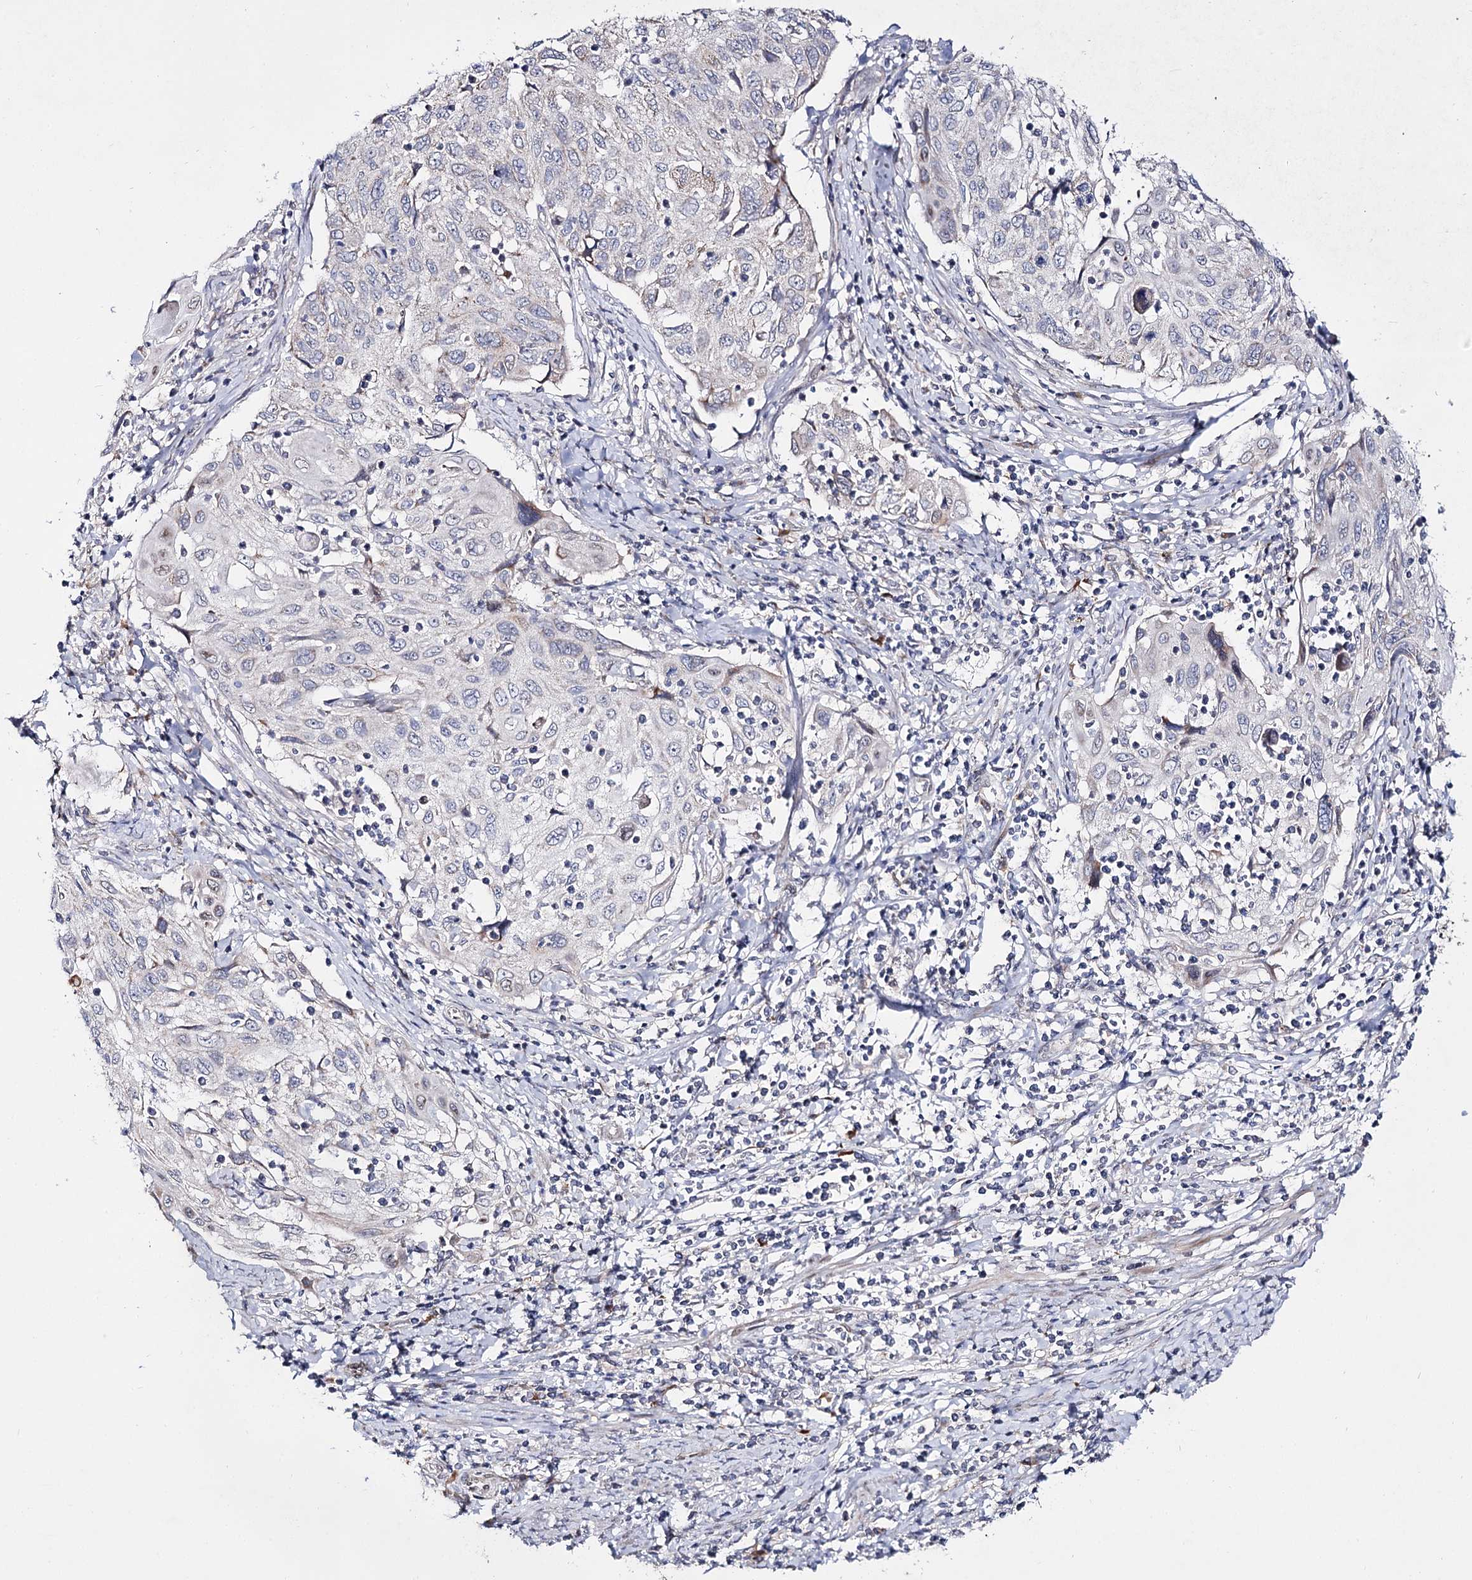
{"staining": {"intensity": "negative", "quantity": "none", "location": "none"}, "tissue": "cervical cancer", "cell_type": "Tumor cells", "image_type": "cancer", "snomed": [{"axis": "morphology", "description": "Squamous cell carcinoma, NOS"}, {"axis": "topography", "description": "Cervix"}], "caption": "Tumor cells show no significant protein expression in cervical cancer.", "gene": "C11orf80", "patient": {"sex": "female", "age": 70}}